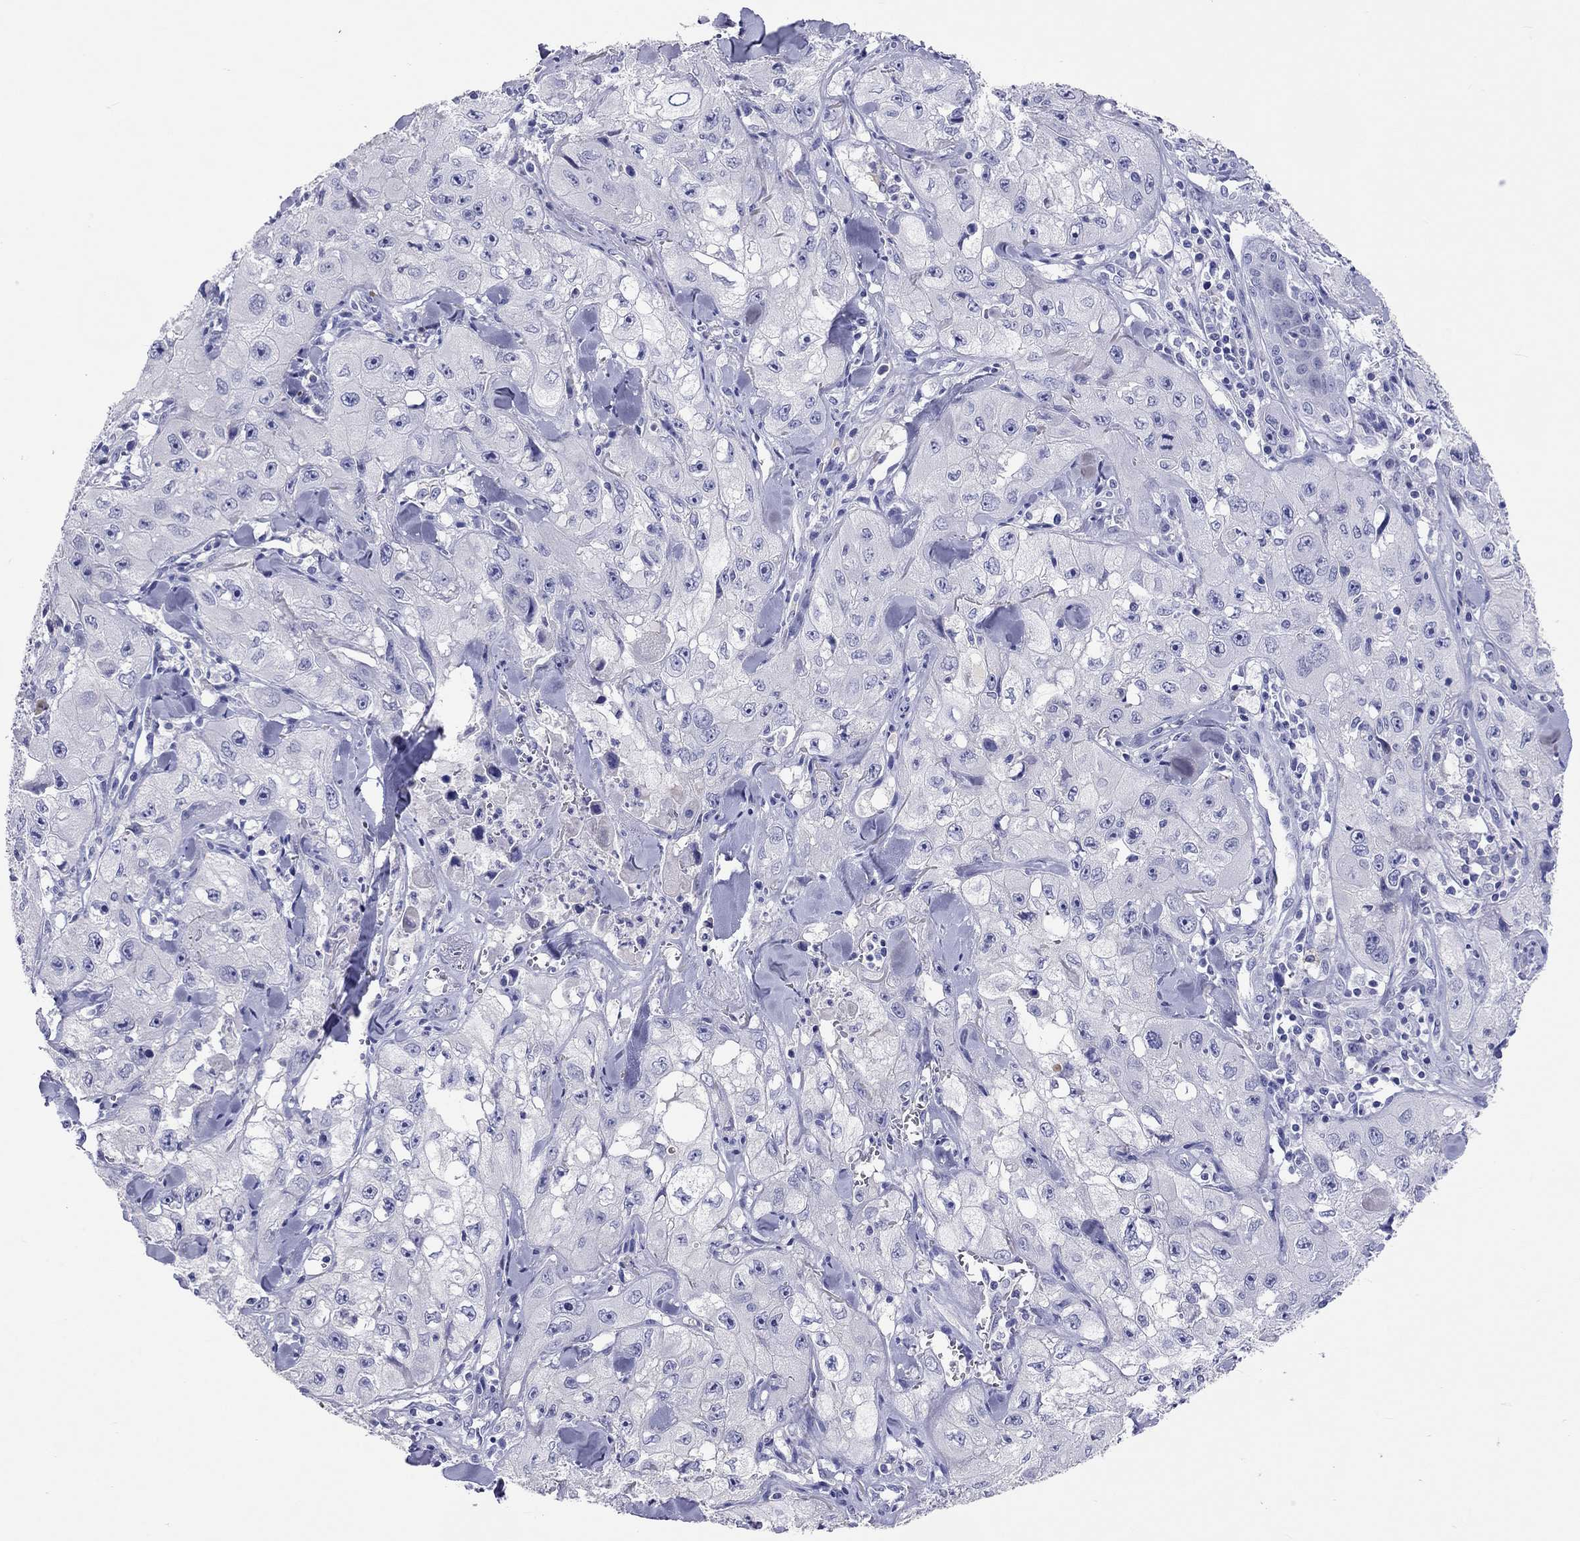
{"staining": {"intensity": "negative", "quantity": "none", "location": "none"}, "tissue": "skin cancer", "cell_type": "Tumor cells", "image_type": "cancer", "snomed": [{"axis": "morphology", "description": "Squamous cell carcinoma, NOS"}, {"axis": "topography", "description": "Skin"}, {"axis": "topography", "description": "Subcutis"}], "caption": "IHC photomicrograph of neoplastic tissue: human skin squamous cell carcinoma stained with DAB (3,3'-diaminobenzidine) demonstrates no significant protein positivity in tumor cells.", "gene": "CALHM1", "patient": {"sex": "male", "age": 73}}